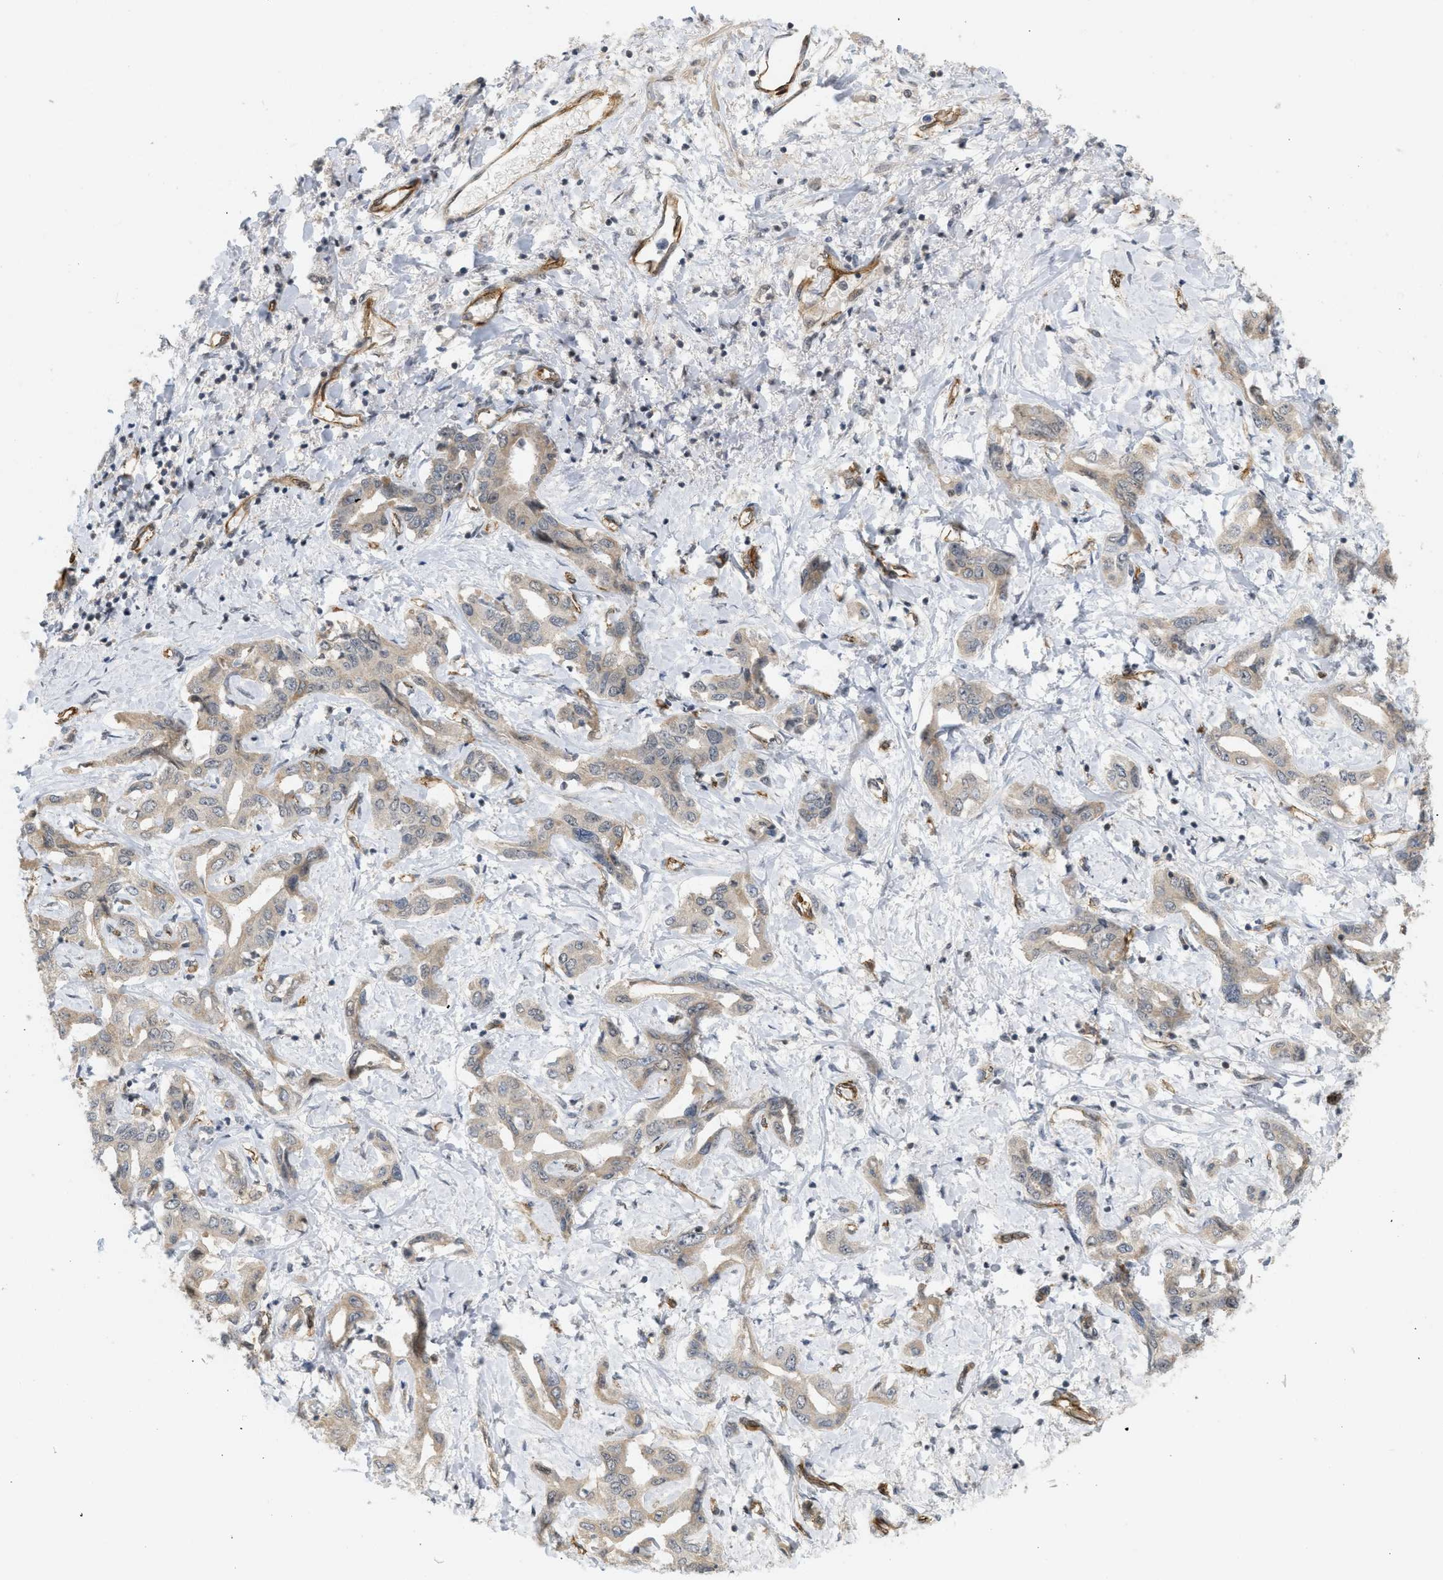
{"staining": {"intensity": "weak", "quantity": "25%-75%", "location": "cytoplasmic/membranous"}, "tissue": "liver cancer", "cell_type": "Tumor cells", "image_type": "cancer", "snomed": [{"axis": "morphology", "description": "Cholangiocarcinoma"}, {"axis": "topography", "description": "Liver"}], "caption": "Immunohistochemistry (IHC) (DAB (3,3'-diaminobenzidine)) staining of human liver cancer shows weak cytoplasmic/membranous protein expression in approximately 25%-75% of tumor cells. The staining was performed using DAB (3,3'-diaminobenzidine), with brown indicating positive protein expression. Nuclei are stained blue with hematoxylin.", "gene": "PALMD", "patient": {"sex": "male", "age": 59}}